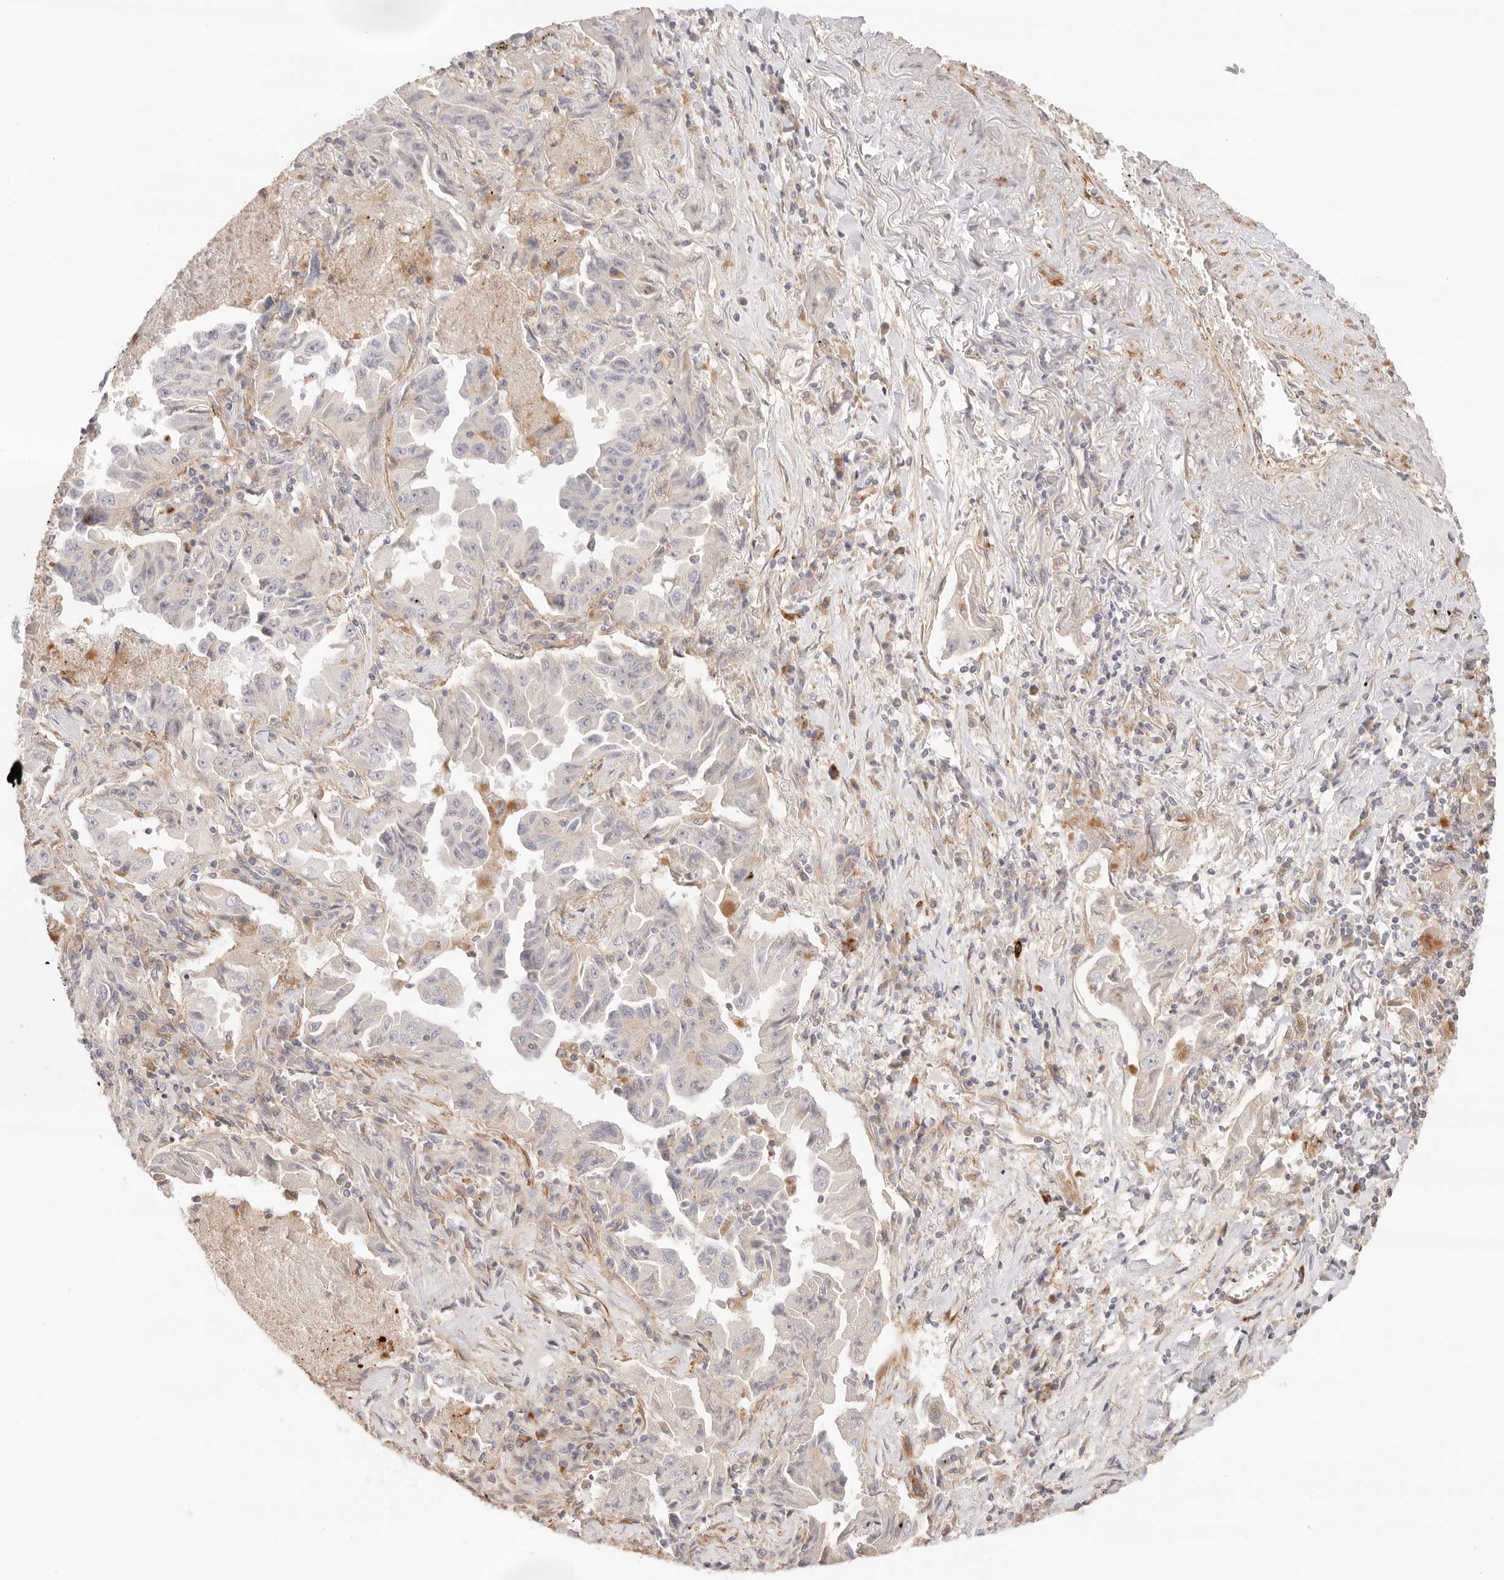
{"staining": {"intensity": "negative", "quantity": "none", "location": "none"}, "tissue": "lung cancer", "cell_type": "Tumor cells", "image_type": "cancer", "snomed": [{"axis": "morphology", "description": "Adenocarcinoma, NOS"}, {"axis": "topography", "description": "Lung"}], "caption": "This is an immunohistochemistry (IHC) micrograph of human lung cancer. There is no expression in tumor cells.", "gene": "IL1R2", "patient": {"sex": "female", "age": 51}}